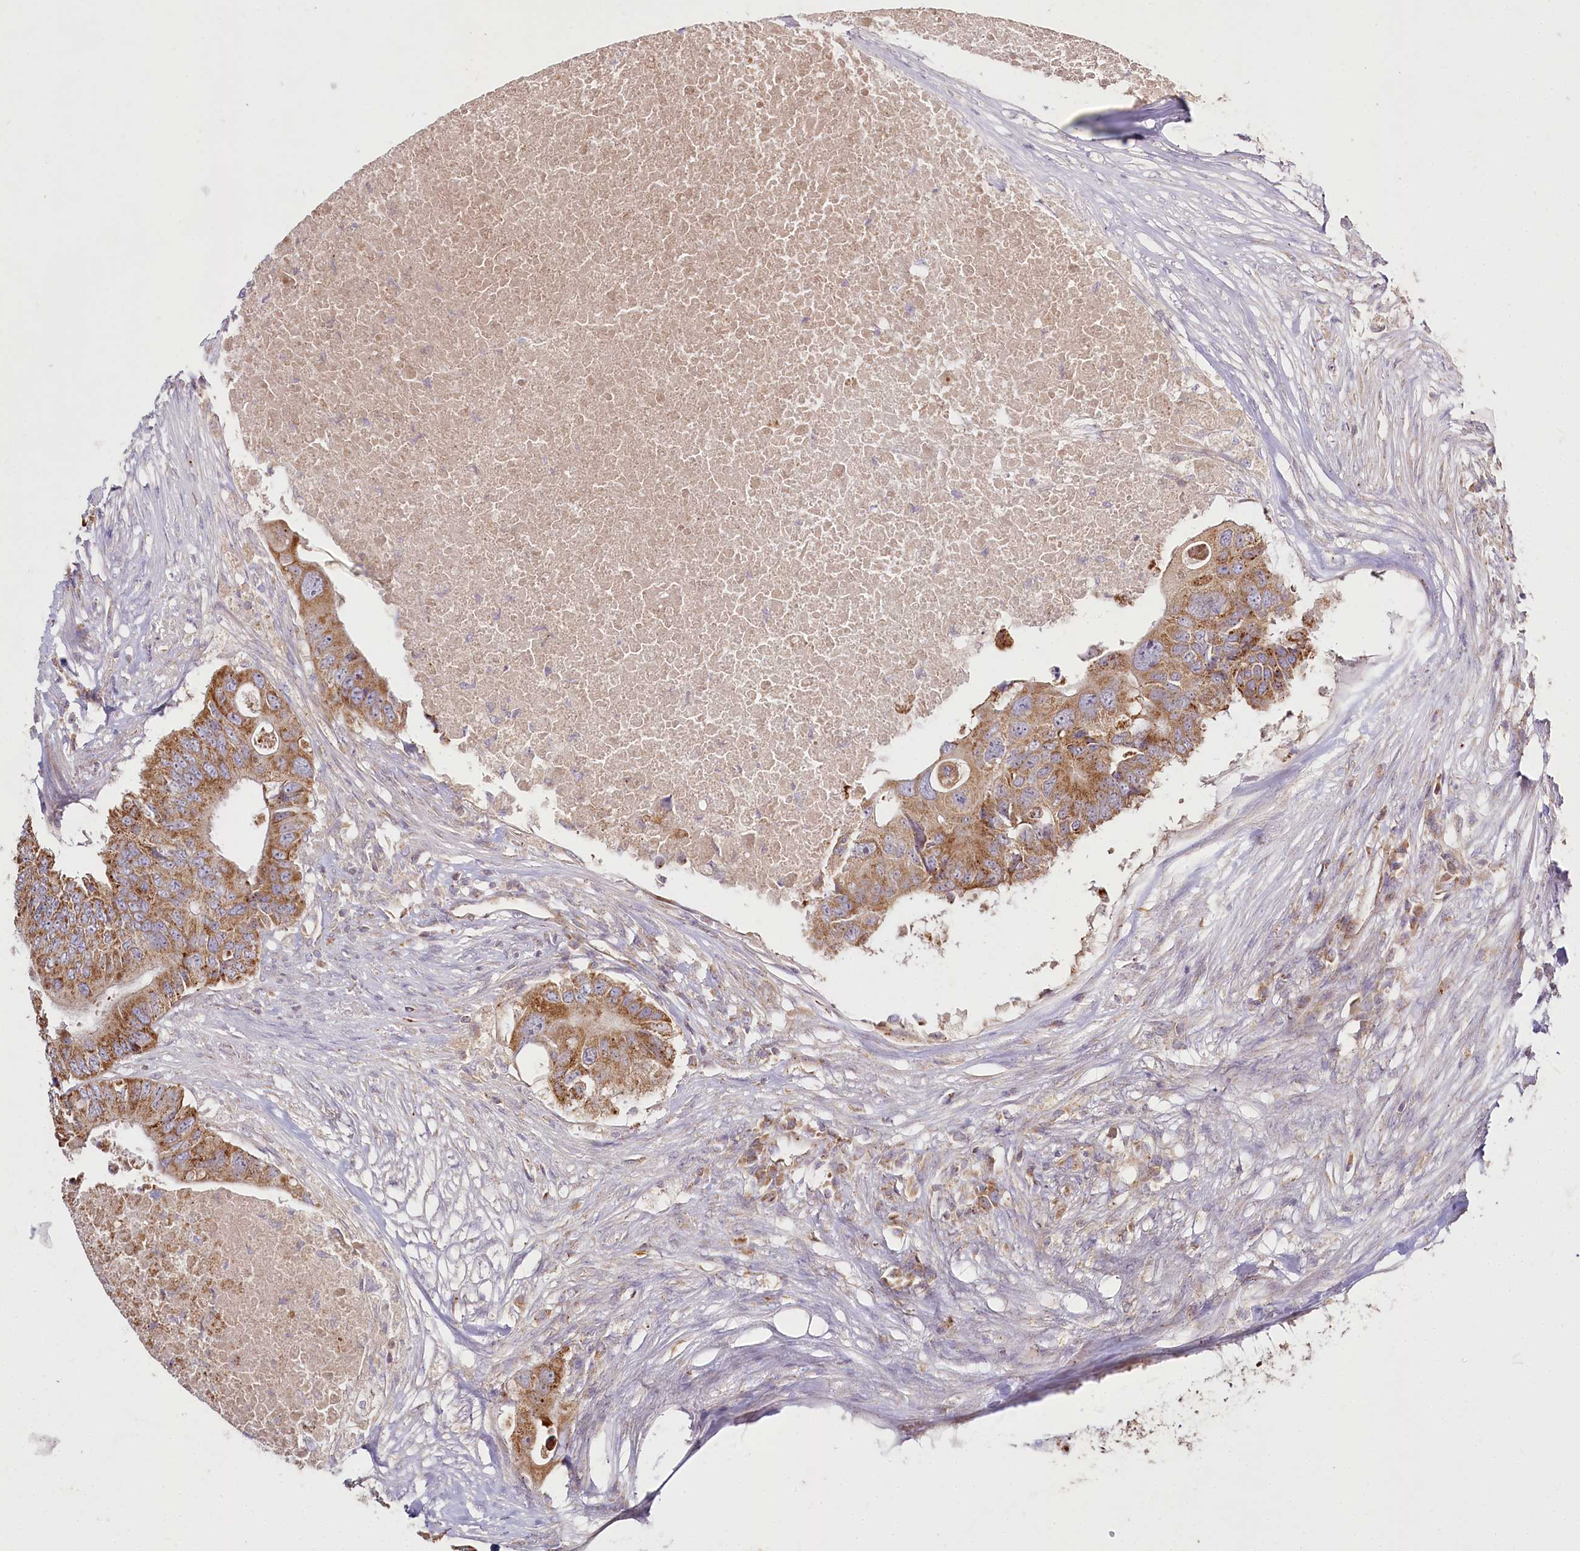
{"staining": {"intensity": "moderate", "quantity": ">75%", "location": "cytoplasmic/membranous"}, "tissue": "colorectal cancer", "cell_type": "Tumor cells", "image_type": "cancer", "snomed": [{"axis": "morphology", "description": "Adenocarcinoma, NOS"}, {"axis": "topography", "description": "Colon"}], "caption": "Immunohistochemistry micrograph of neoplastic tissue: human colorectal adenocarcinoma stained using IHC displays medium levels of moderate protein expression localized specifically in the cytoplasmic/membranous of tumor cells, appearing as a cytoplasmic/membranous brown color.", "gene": "ACOX2", "patient": {"sex": "male", "age": 71}}